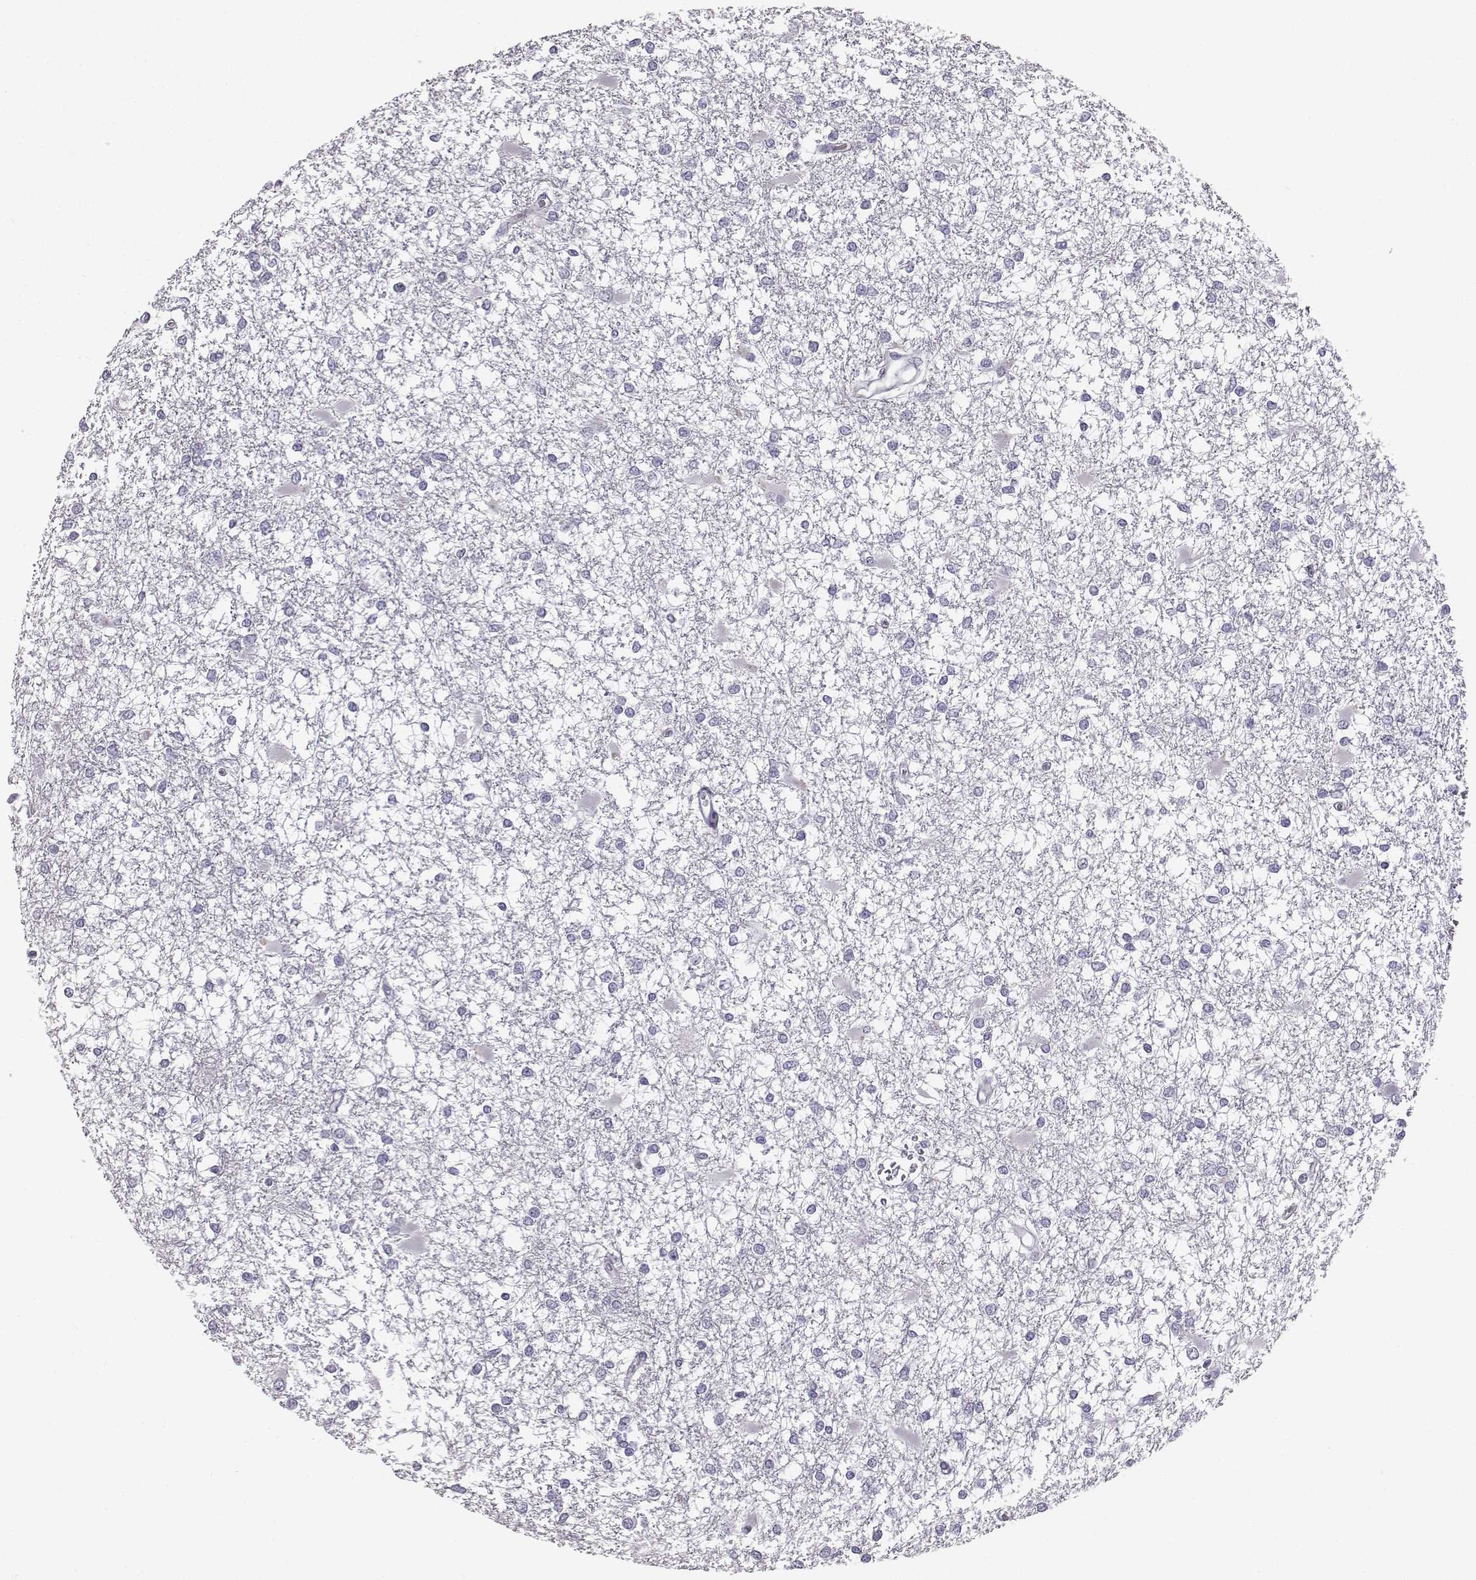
{"staining": {"intensity": "negative", "quantity": "none", "location": "none"}, "tissue": "glioma", "cell_type": "Tumor cells", "image_type": "cancer", "snomed": [{"axis": "morphology", "description": "Glioma, malignant, High grade"}, {"axis": "topography", "description": "Cerebral cortex"}], "caption": "This is an IHC image of human glioma. There is no expression in tumor cells.", "gene": "ADAM7", "patient": {"sex": "male", "age": 79}}